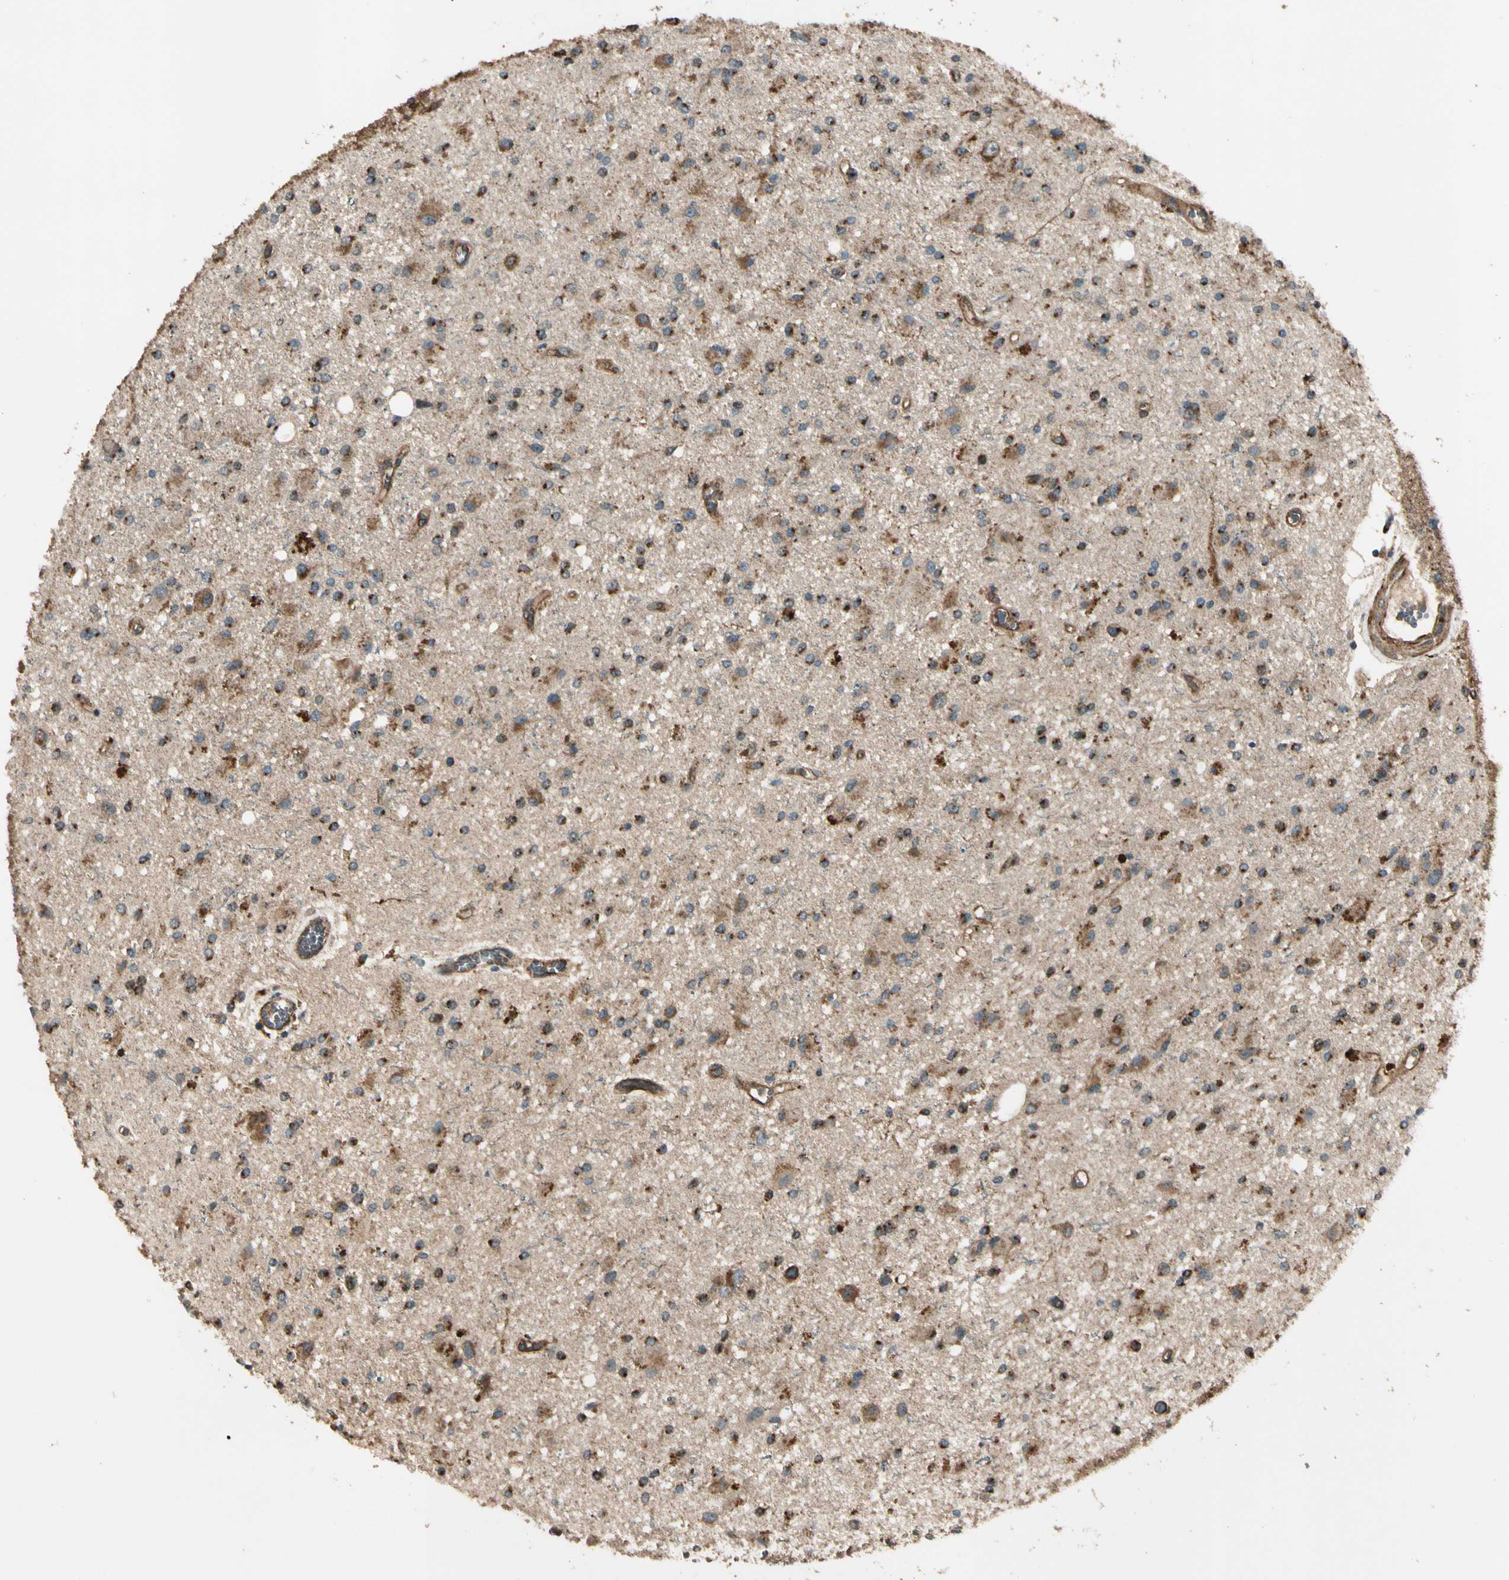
{"staining": {"intensity": "moderate", "quantity": "25%-75%", "location": "cytoplasmic/membranous"}, "tissue": "glioma", "cell_type": "Tumor cells", "image_type": "cancer", "snomed": [{"axis": "morphology", "description": "Glioma, malignant, Low grade"}, {"axis": "topography", "description": "Brain"}], "caption": "This is an image of immunohistochemistry staining of malignant glioma (low-grade), which shows moderate expression in the cytoplasmic/membranous of tumor cells.", "gene": "GCK", "patient": {"sex": "male", "age": 58}}